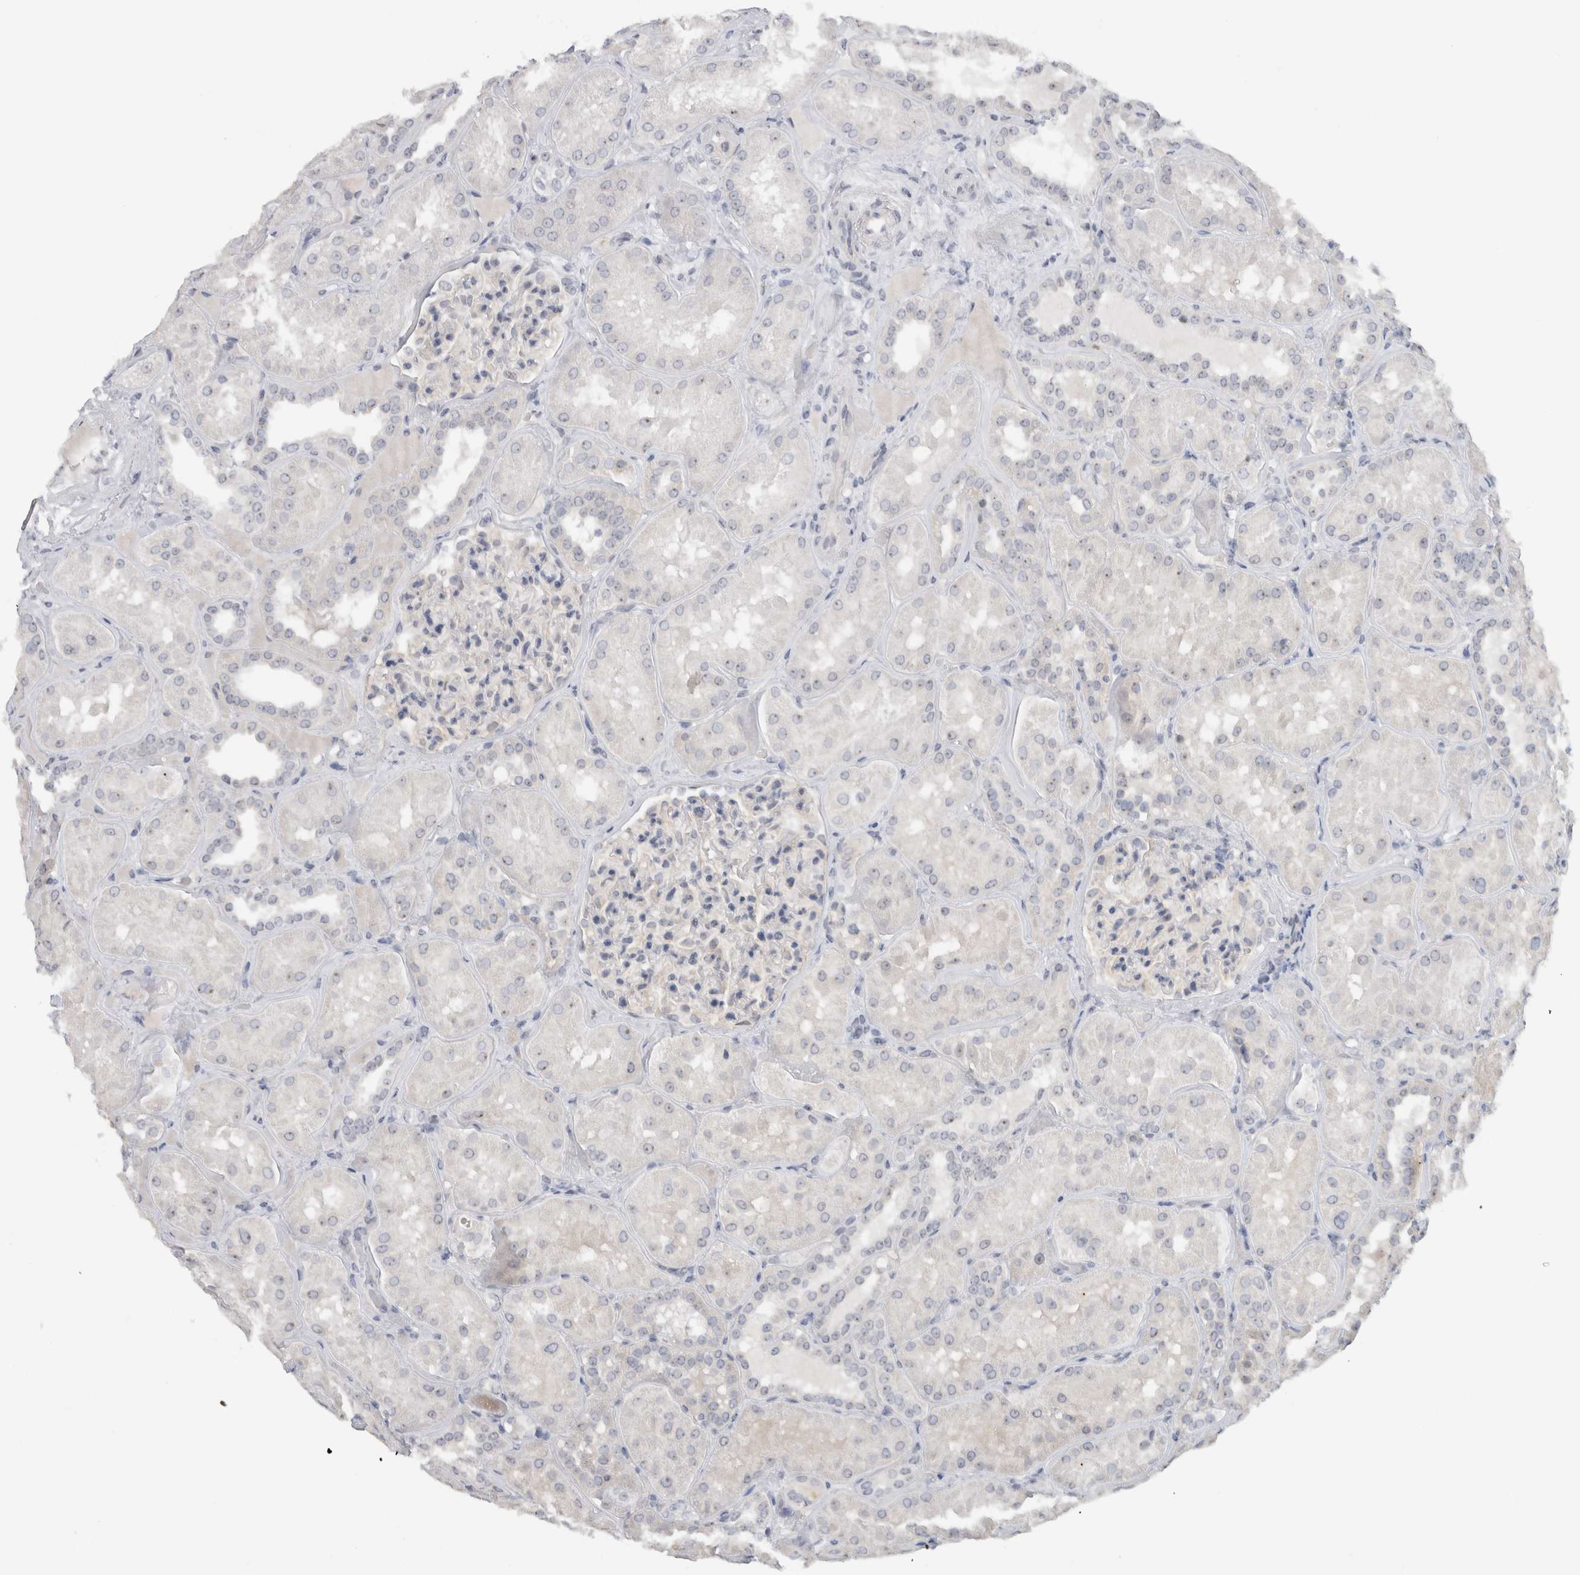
{"staining": {"intensity": "negative", "quantity": "none", "location": "none"}, "tissue": "renal cancer", "cell_type": "Tumor cells", "image_type": "cancer", "snomed": [{"axis": "morphology", "description": "Normal tissue, NOS"}, {"axis": "morphology", "description": "Adenocarcinoma, NOS"}, {"axis": "topography", "description": "Kidney"}], "caption": "Tumor cells show no significant staining in renal adenocarcinoma.", "gene": "FMR1NB", "patient": {"sex": "female", "age": 72}}